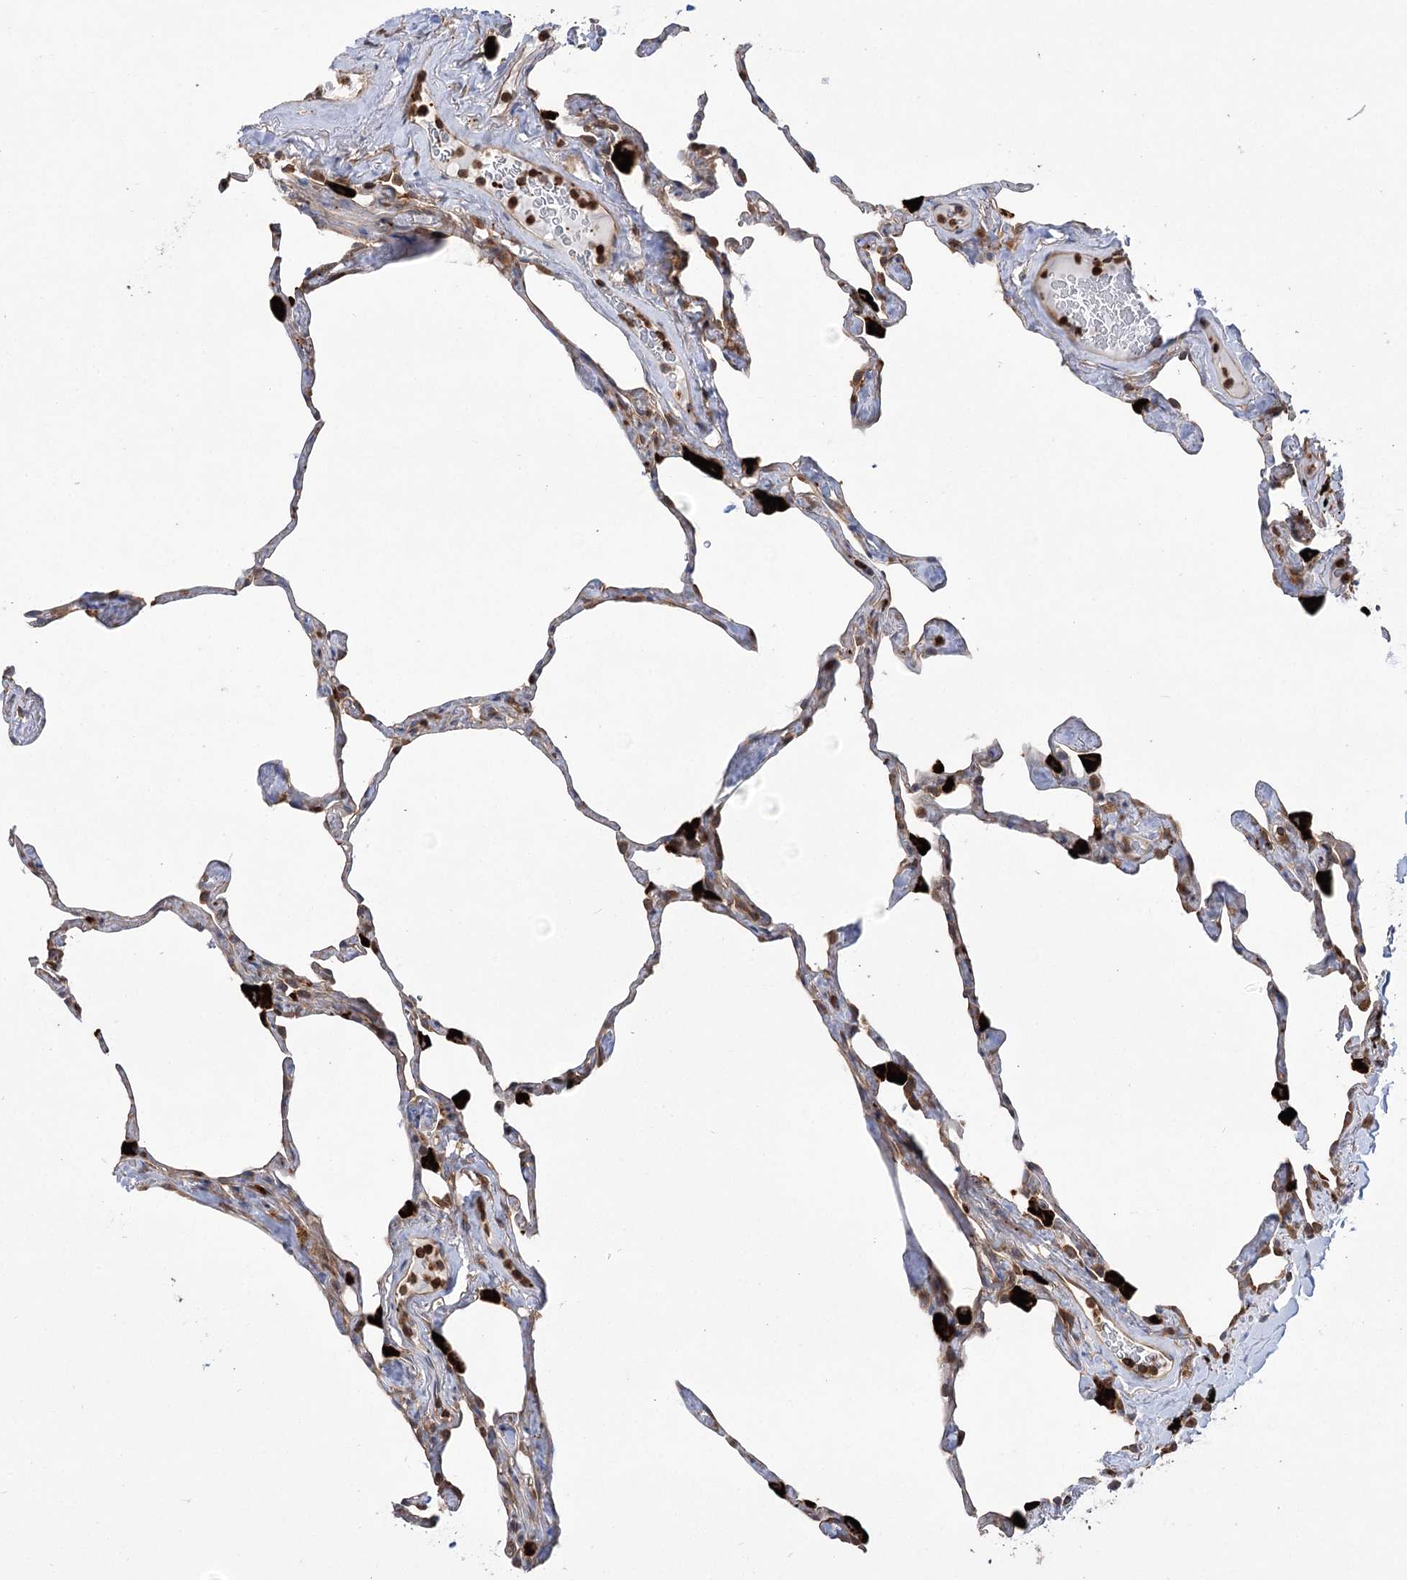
{"staining": {"intensity": "weak", "quantity": "25%-75%", "location": "cytoplasmic/membranous"}, "tissue": "lung", "cell_type": "Alveolar cells", "image_type": "normal", "snomed": [{"axis": "morphology", "description": "Normal tissue, NOS"}, {"axis": "topography", "description": "Lung"}], "caption": "A micrograph showing weak cytoplasmic/membranous expression in approximately 25%-75% of alveolar cells in unremarkable lung, as visualized by brown immunohistochemical staining.", "gene": "VPS37B", "patient": {"sex": "male", "age": 65}}